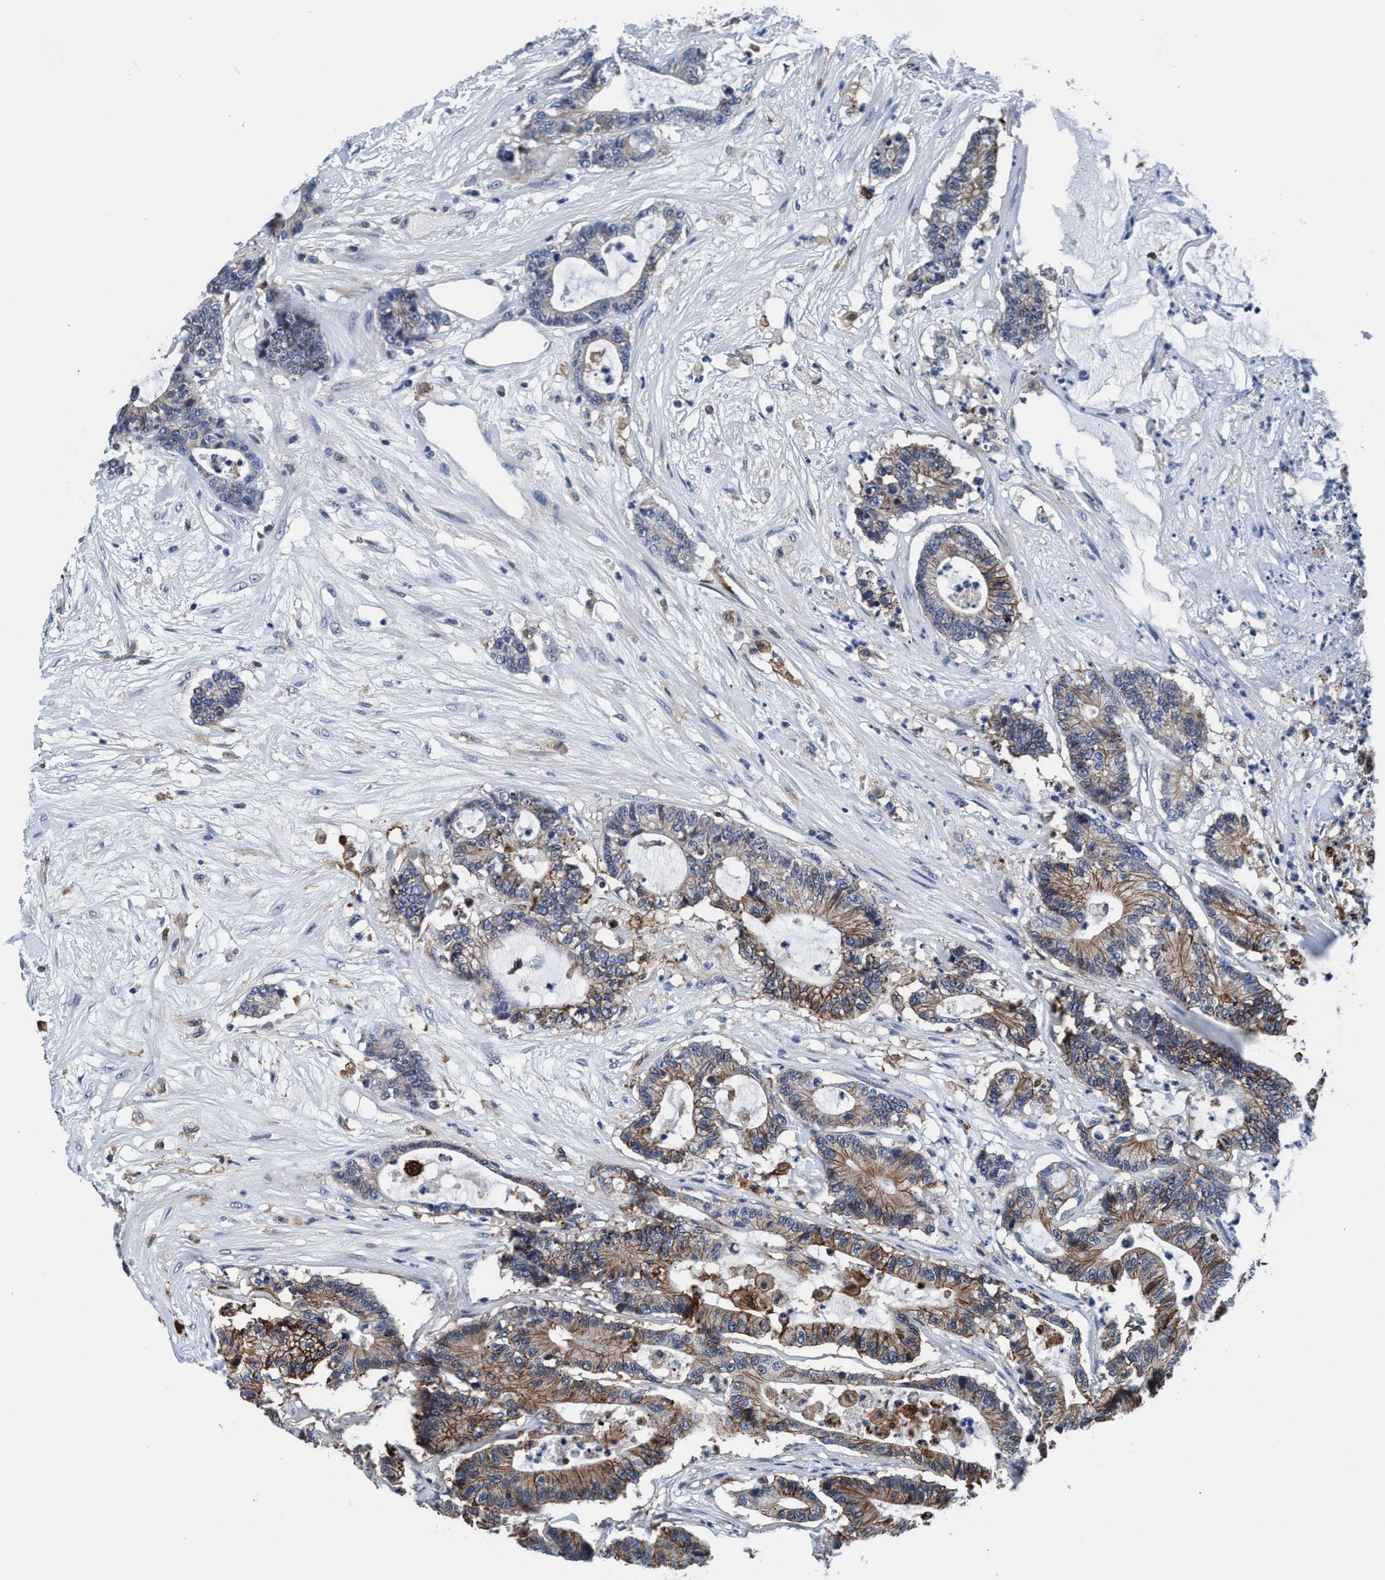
{"staining": {"intensity": "moderate", "quantity": "25%-75%", "location": "cytoplasmic/membranous"}, "tissue": "colorectal cancer", "cell_type": "Tumor cells", "image_type": "cancer", "snomed": [{"axis": "morphology", "description": "Adenocarcinoma, NOS"}, {"axis": "topography", "description": "Colon"}], "caption": "About 25%-75% of tumor cells in colorectal cancer (adenocarcinoma) reveal moderate cytoplasmic/membranous protein expression as visualized by brown immunohistochemical staining.", "gene": "TMEM94", "patient": {"sex": "female", "age": 84}}